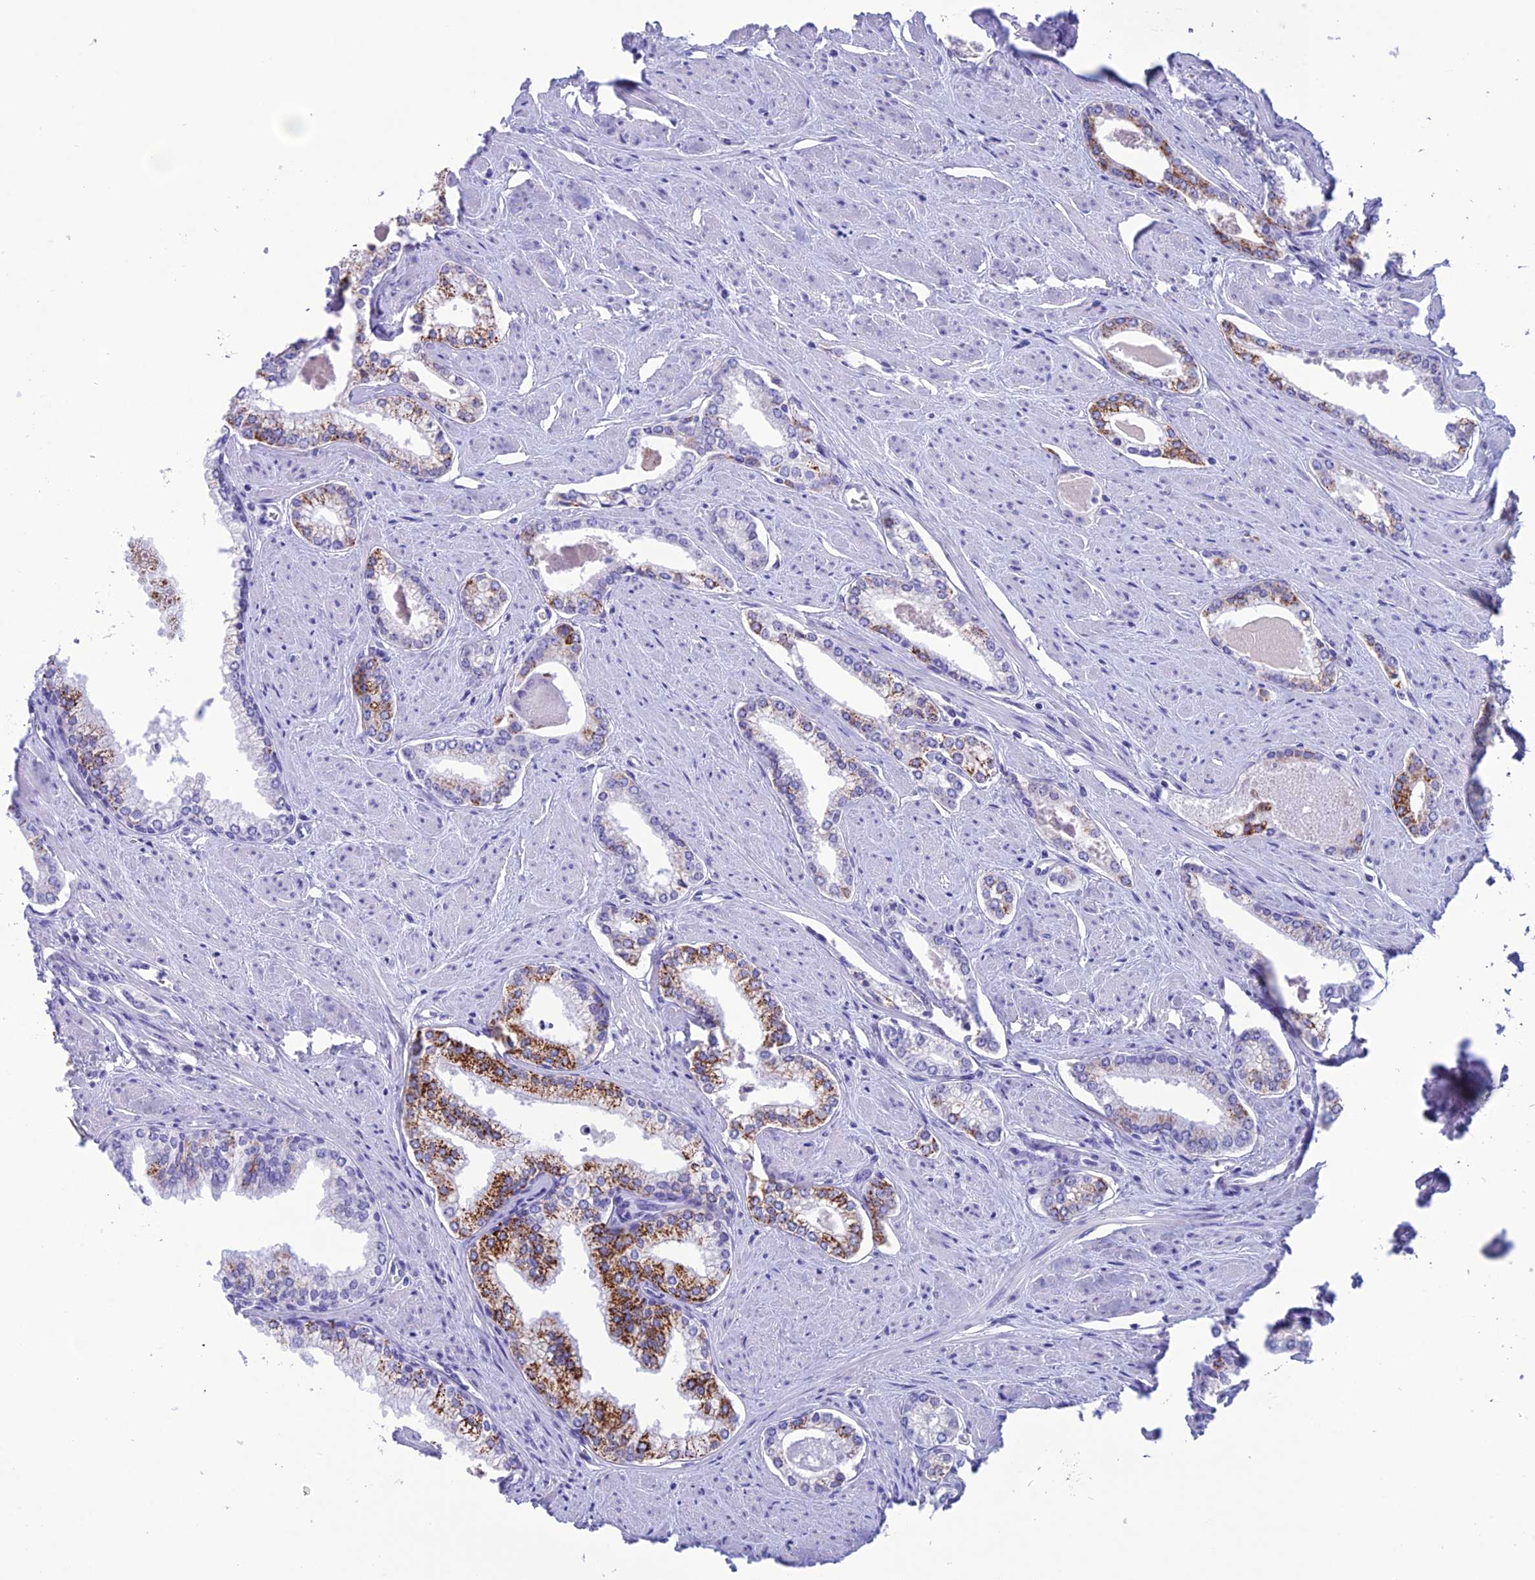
{"staining": {"intensity": "moderate", "quantity": "<25%", "location": "cytoplasmic/membranous"}, "tissue": "prostate cancer", "cell_type": "Tumor cells", "image_type": "cancer", "snomed": [{"axis": "morphology", "description": "Adenocarcinoma, Low grade"}, {"axis": "topography", "description": "Prostate and seminal vesicle, NOS"}], "caption": "Tumor cells exhibit moderate cytoplasmic/membranous expression in about <25% of cells in low-grade adenocarcinoma (prostate).", "gene": "TRAM1L1", "patient": {"sex": "male", "age": 60}}